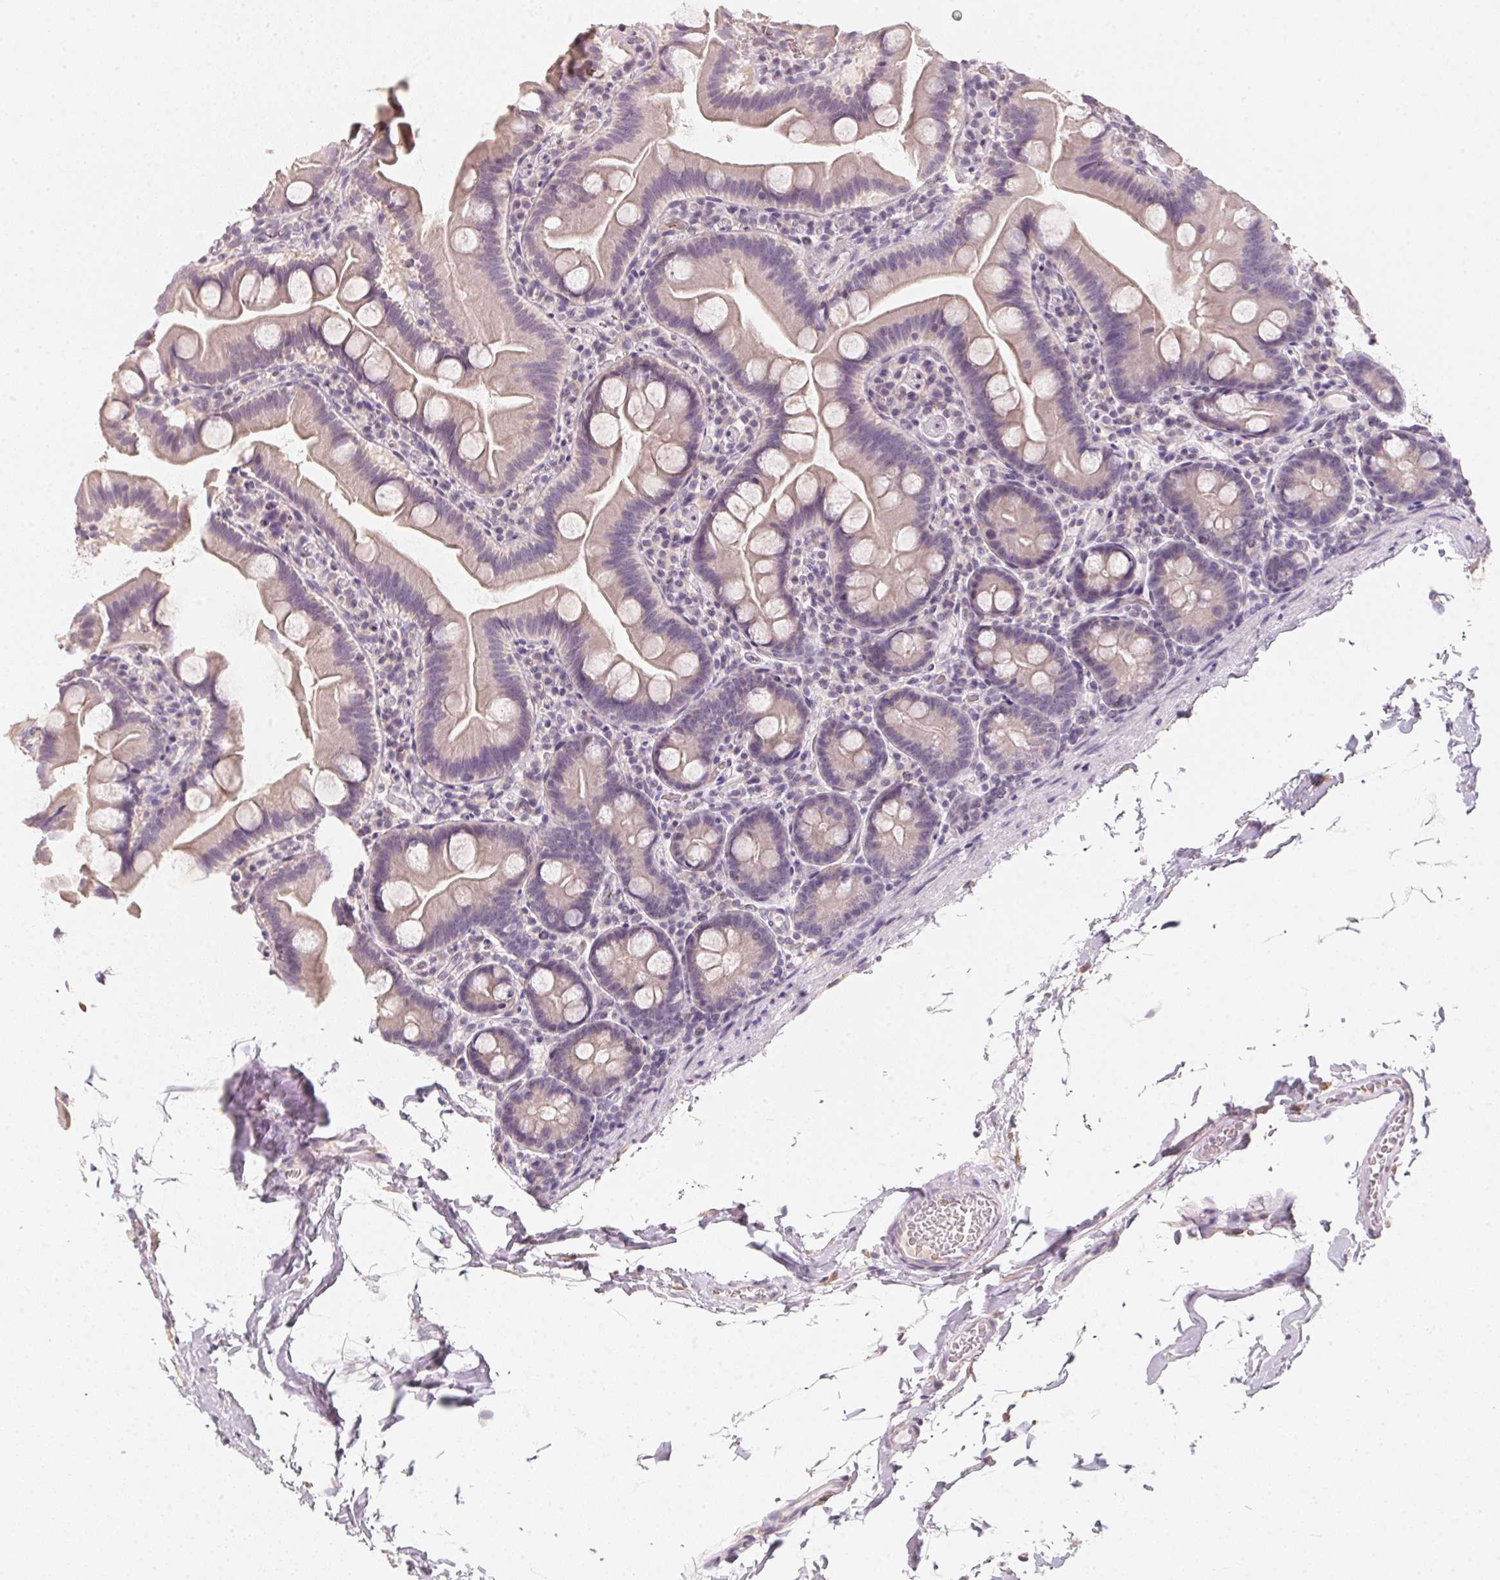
{"staining": {"intensity": "weak", "quantity": "<25%", "location": "cytoplasmic/membranous"}, "tissue": "small intestine", "cell_type": "Glandular cells", "image_type": "normal", "snomed": [{"axis": "morphology", "description": "Normal tissue, NOS"}, {"axis": "topography", "description": "Small intestine"}], "caption": "This is an immunohistochemistry micrograph of normal small intestine. There is no expression in glandular cells.", "gene": "CFAP276", "patient": {"sex": "female", "age": 68}}